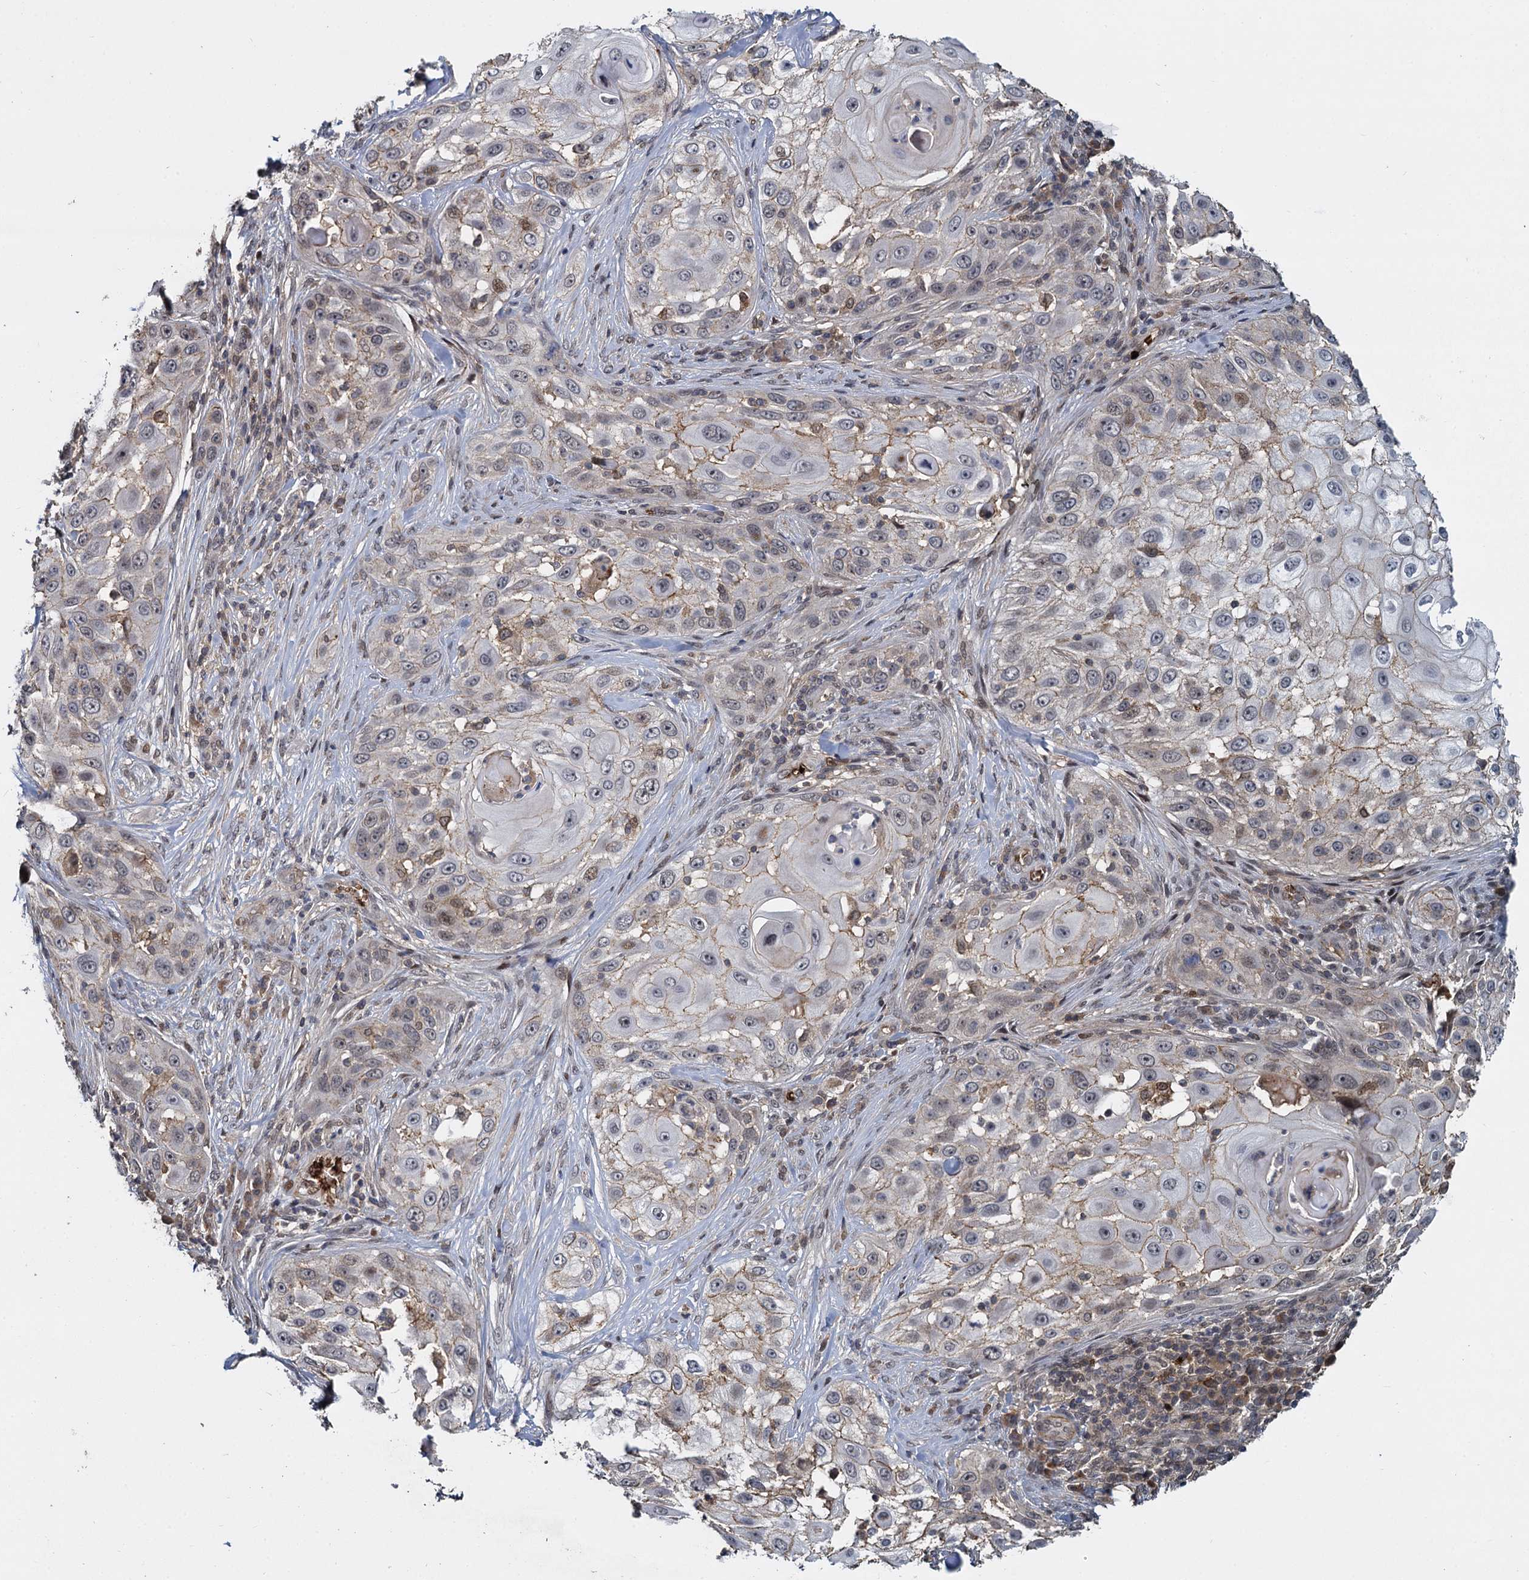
{"staining": {"intensity": "weak", "quantity": "25%-75%", "location": "cytoplasmic/membranous"}, "tissue": "skin cancer", "cell_type": "Tumor cells", "image_type": "cancer", "snomed": [{"axis": "morphology", "description": "Squamous cell carcinoma, NOS"}, {"axis": "topography", "description": "Skin"}], "caption": "Skin squamous cell carcinoma tissue reveals weak cytoplasmic/membranous staining in about 25%-75% of tumor cells, visualized by immunohistochemistry. The staining was performed using DAB, with brown indicating positive protein expression. Nuclei are stained blue with hematoxylin.", "gene": "FANCI", "patient": {"sex": "female", "age": 44}}